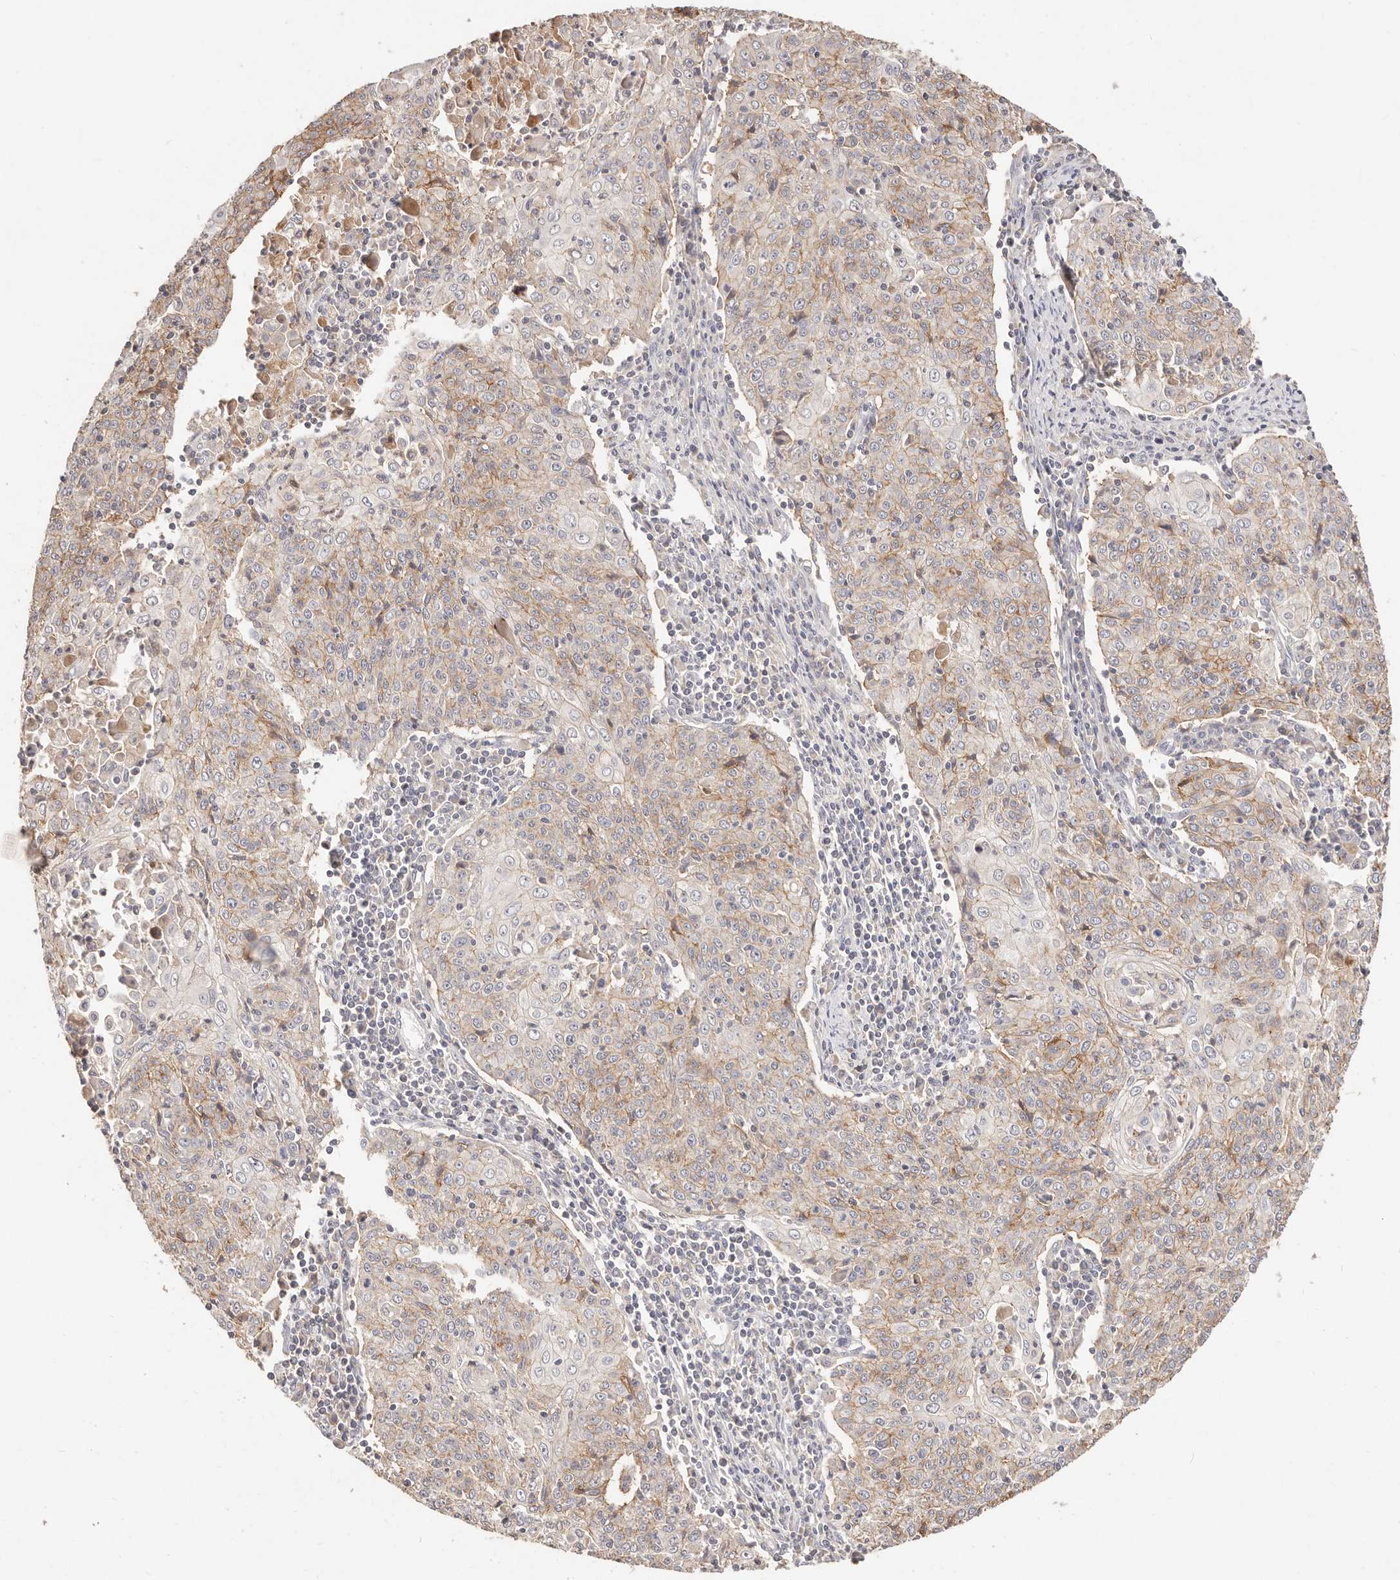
{"staining": {"intensity": "weak", "quantity": "25%-75%", "location": "cytoplasmic/membranous"}, "tissue": "cervical cancer", "cell_type": "Tumor cells", "image_type": "cancer", "snomed": [{"axis": "morphology", "description": "Squamous cell carcinoma, NOS"}, {"axis": "topography", "description": "Cervix"}], "caption": "Cervical squamous cell carcinoma stained for a protein demonstrates weak cytoplasmic/membranous positivity in tumor cells.", "gene": "CXADR", "patient": {"sex": "female", "age": 48}}